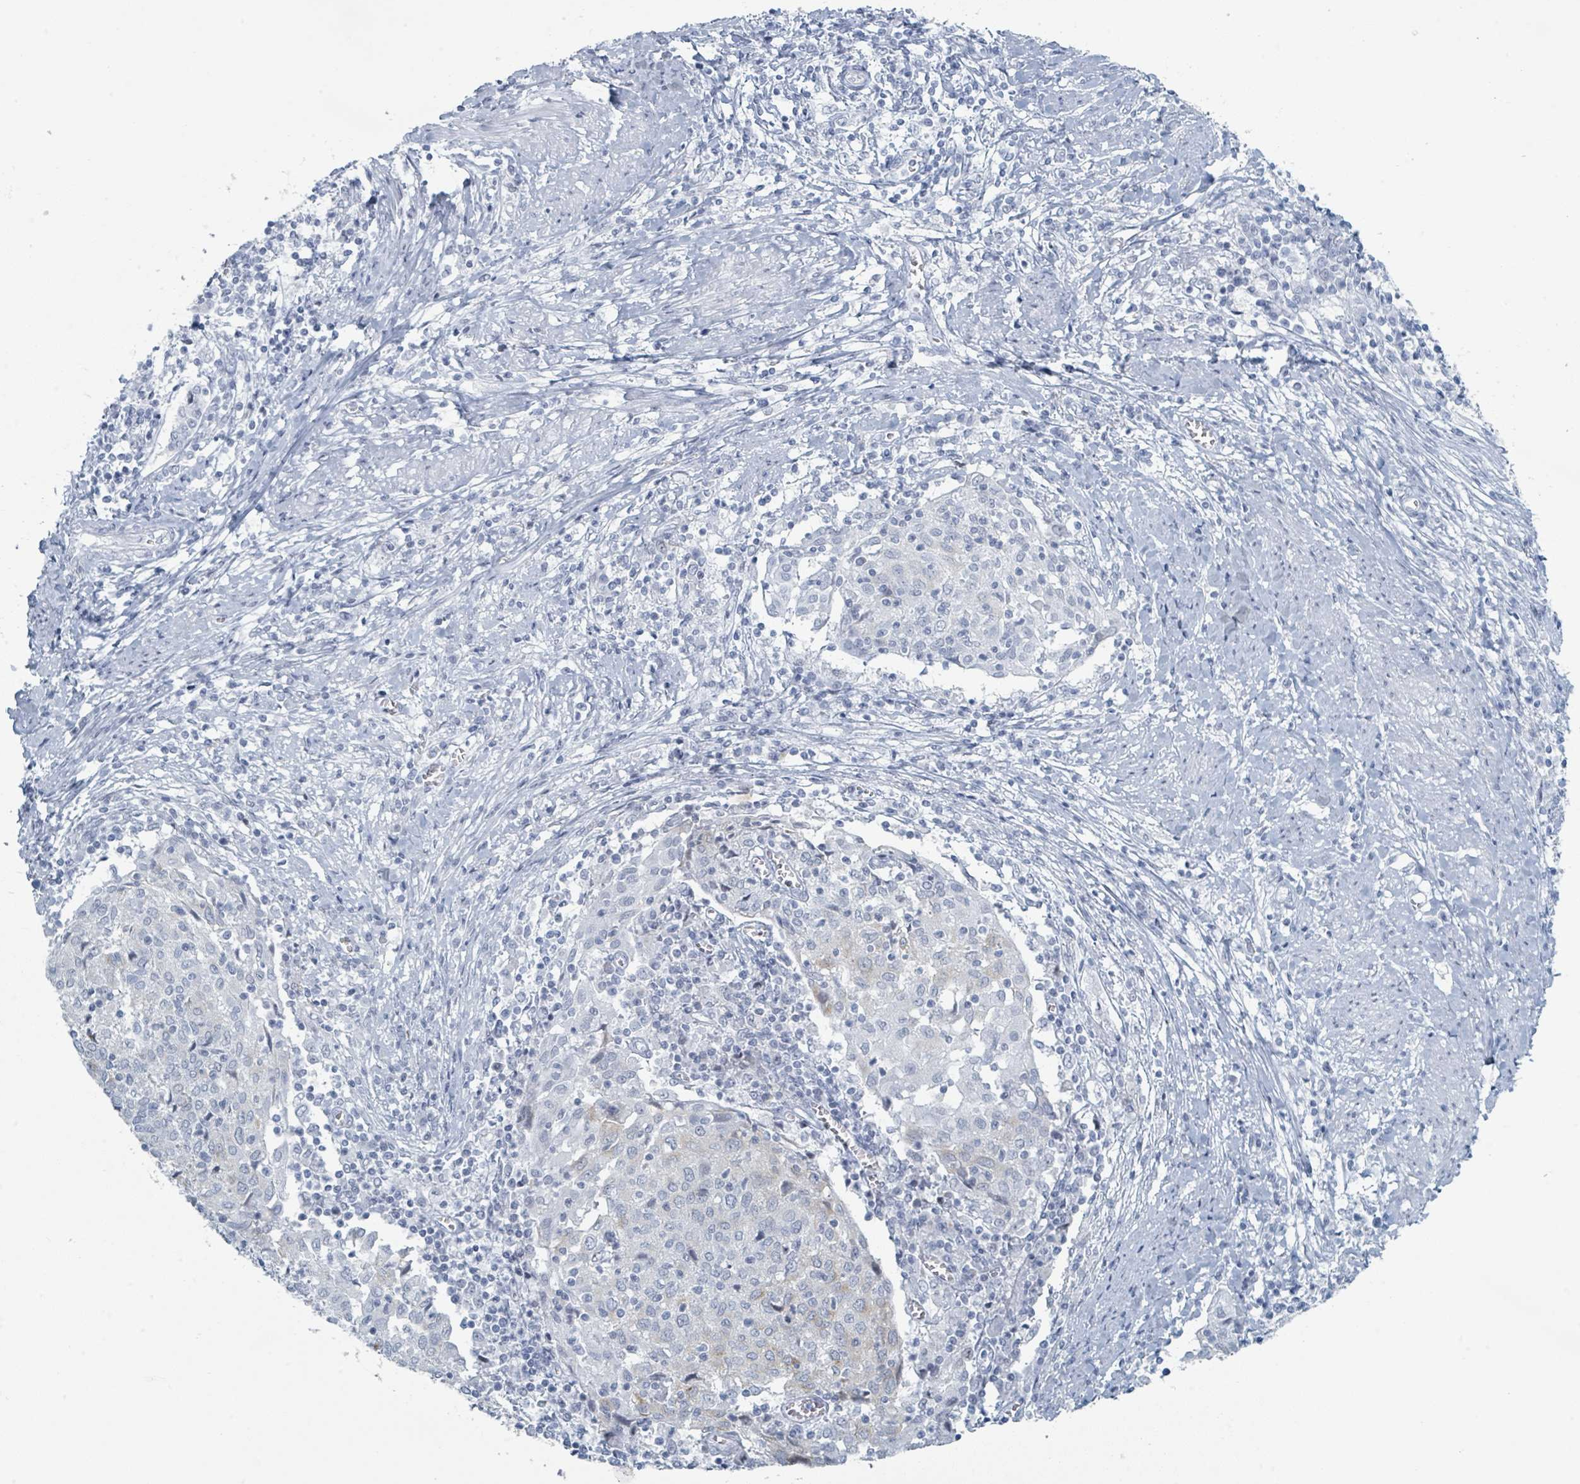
{"staining": {"intensity": "negative", "quantity": "none", "location": "none"}, "tissue": "cervical cancer", "cell_type": "Tumor cells", "image_type": "cancer", "snomed": [{"axis": "morphology", "description": "Squamous cell carcinoma, NOS"}, {"axis": "topography", "description": "Cervix"}], "caption": "Immunohistochemistry (IHC) of human cervical cancer displays no positivity in tumor cells.", "gene": "GPR15LG", "patient": {"sex": "female", "age": 52}}